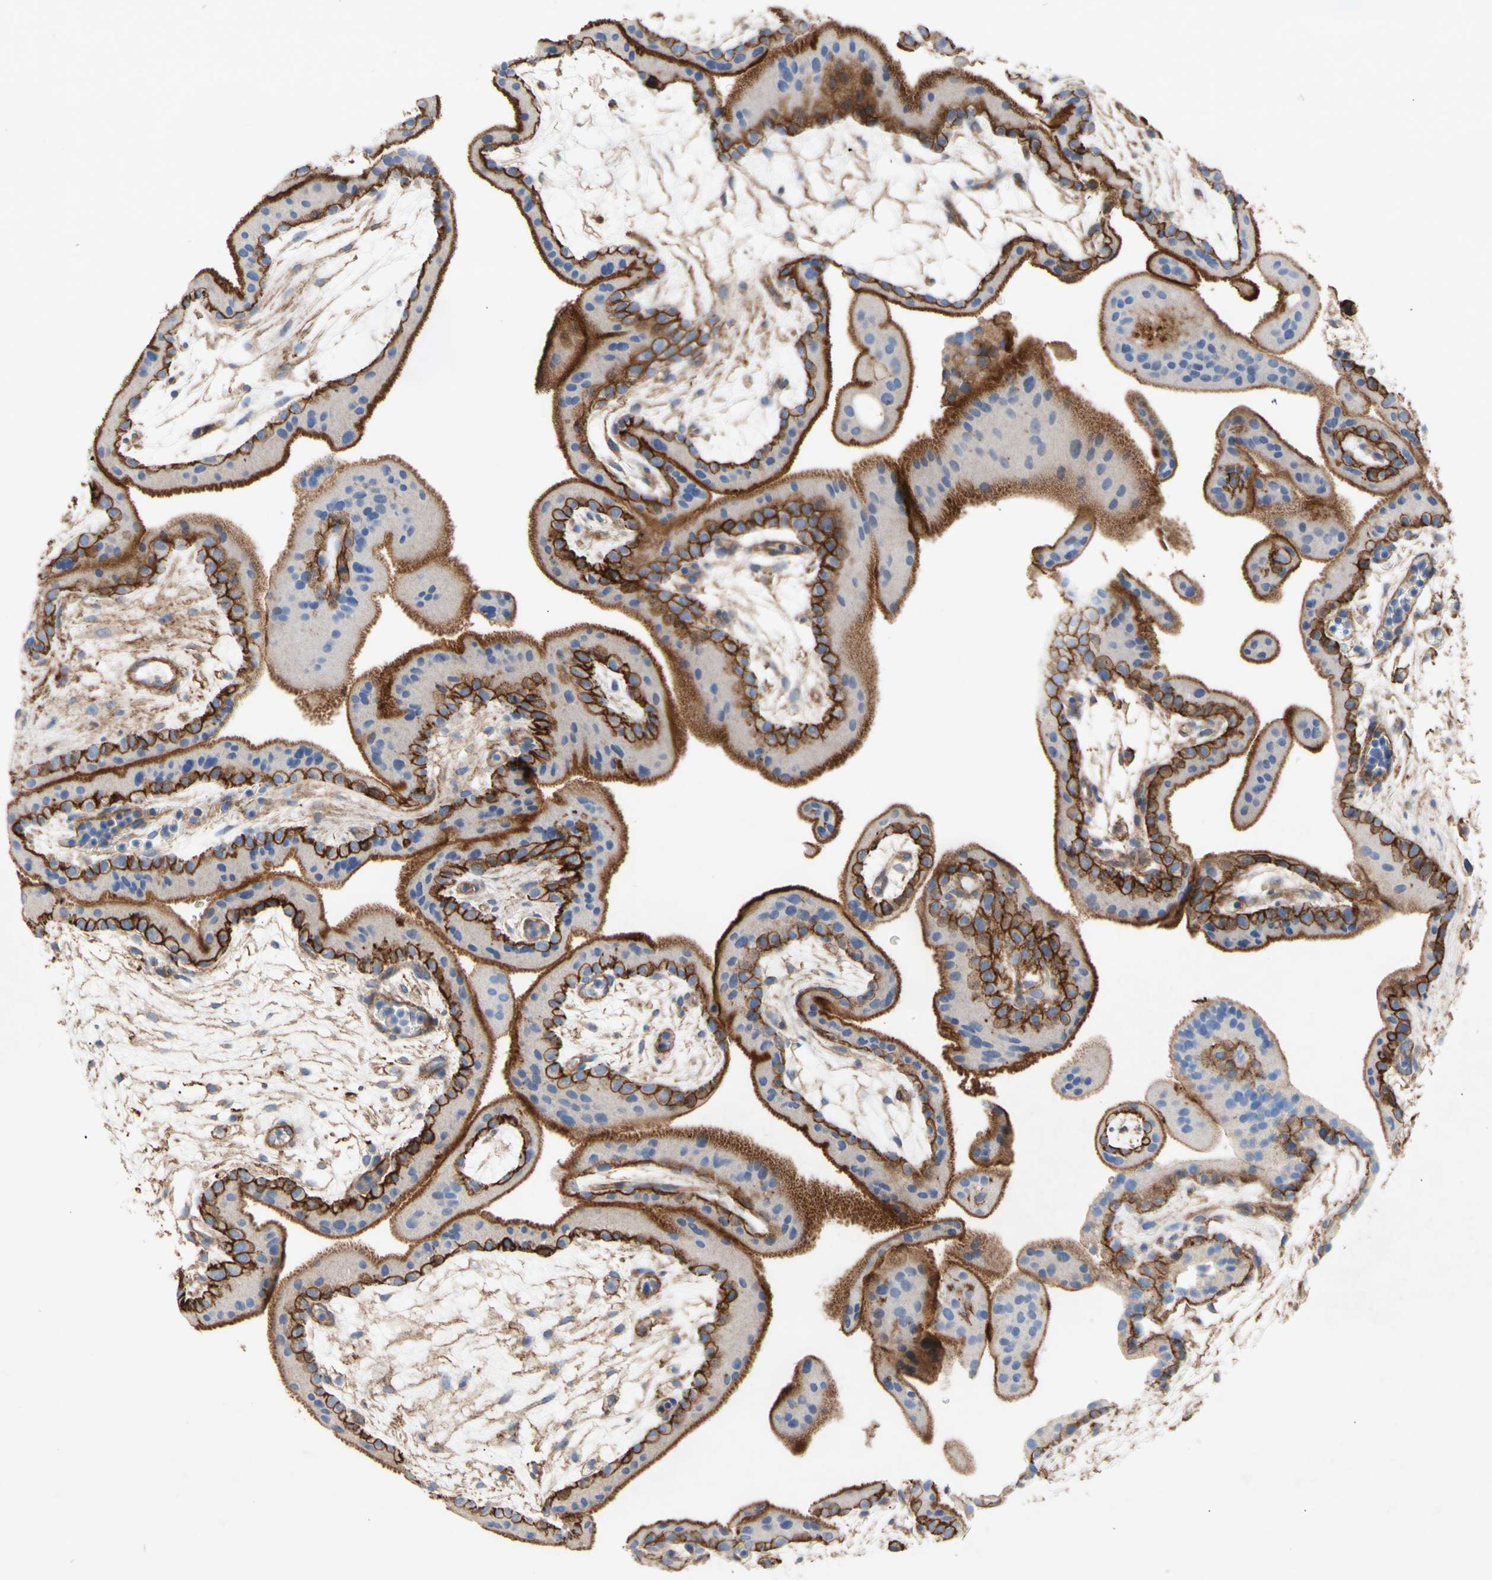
{"staining": {"intensity": "strong", "quantity": ">75%", "location": "cytoplasmic/membranous"}, "tissue": "placenta", "cell_type": "Trophoblastic cells", "image_type": "normal", "snomed": [{"axis": "morphology", "description": "Normal tissue, NOS"}, {"axis": "topography", "description": "Placenta"}], "caption": "Strong cytoplasmic/membranous staining is present in about >75% of trophoblastic cells in unremarkable placenta.", "gene": "ATP2A3", "patient": {"sex": "female", "age": 19}}